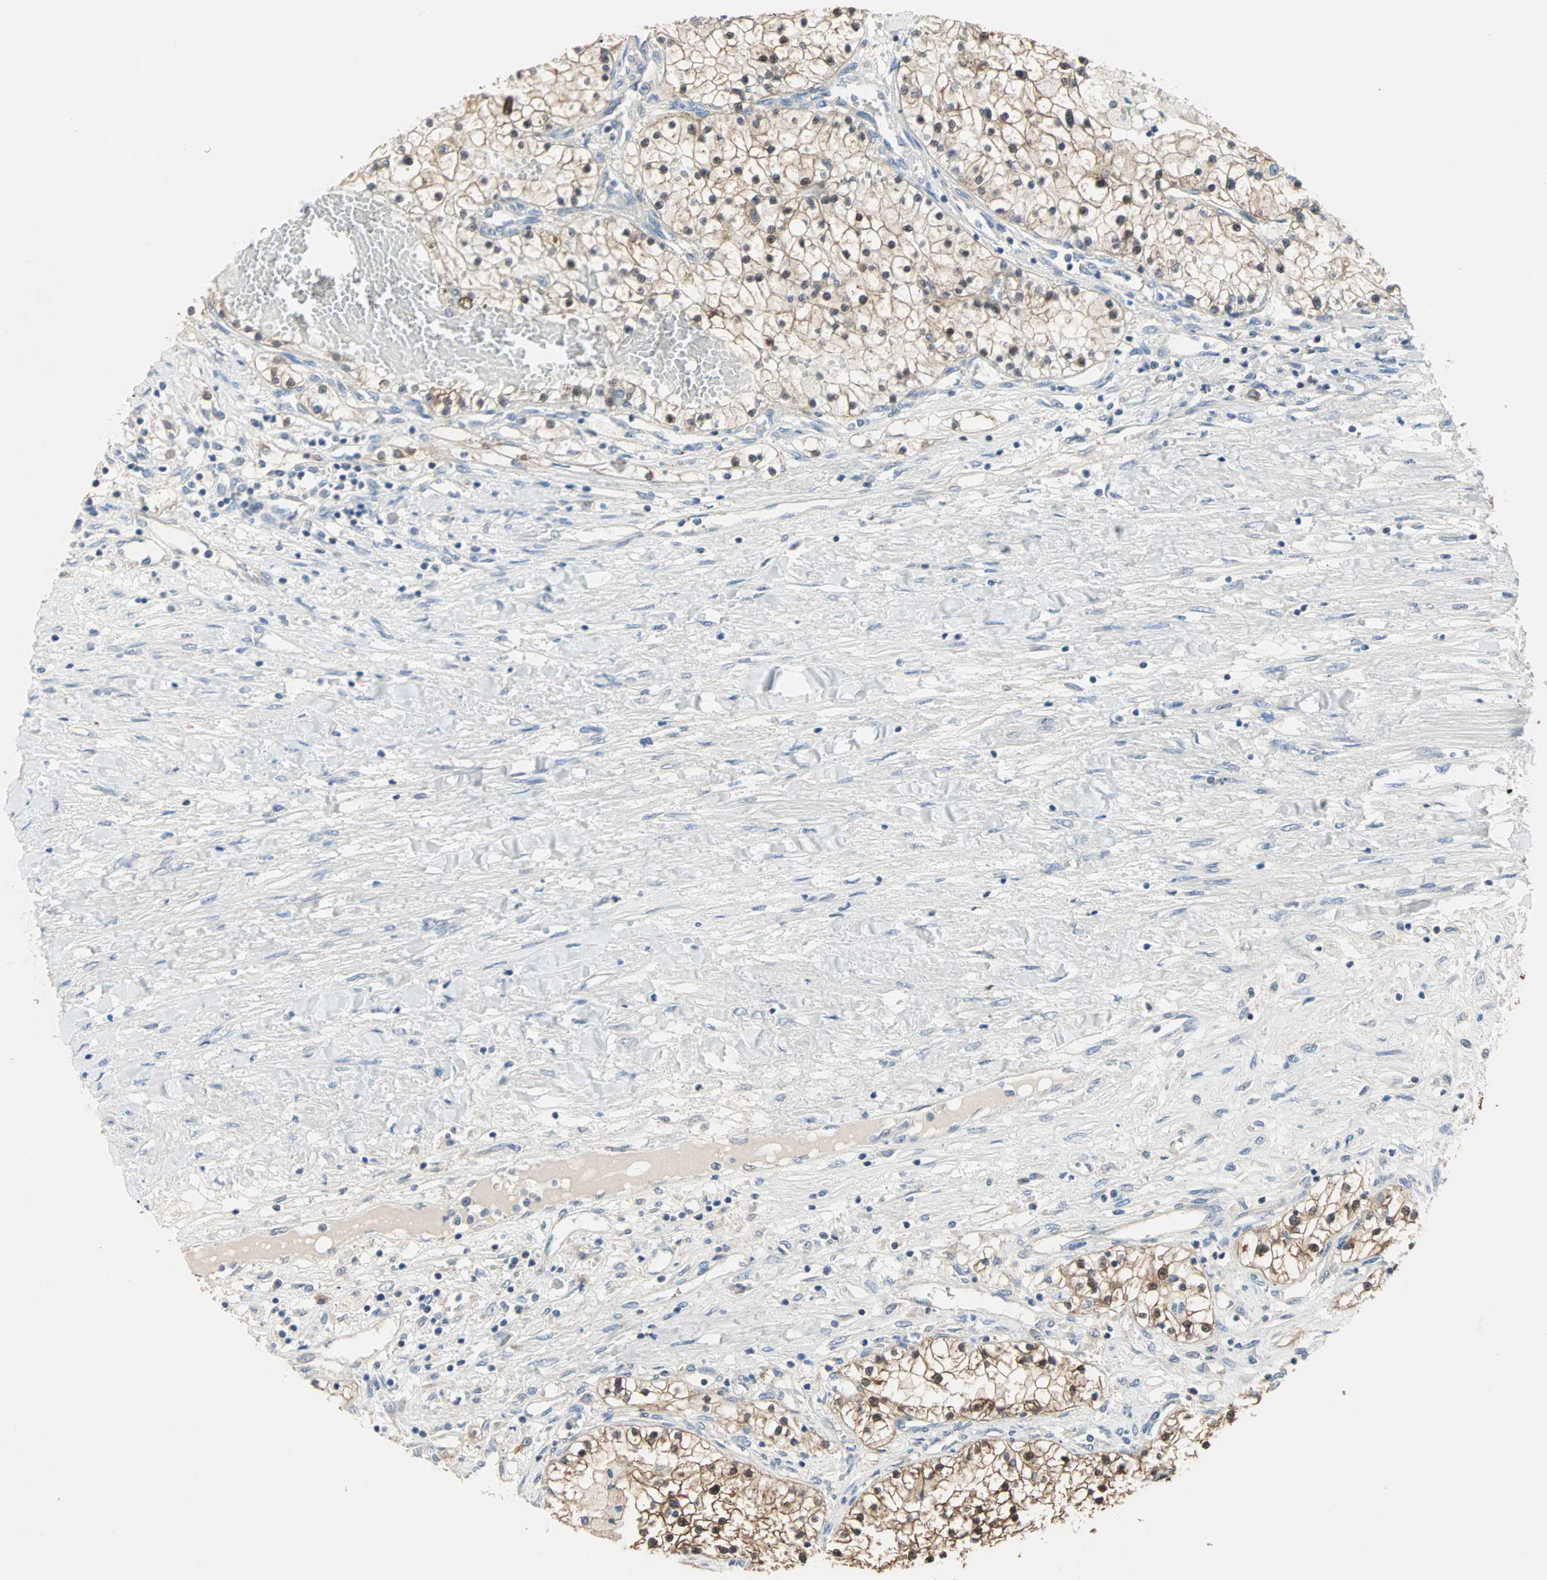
{"staining": {"intensity": "strong", "quantity": ">75%", "location": "cytoplasmic/membranous,nuclear"}, "tissue": "renal cancer", "cell_type": "Tumor cells", "image_type": "cancer", "snomed": [{"axis": "morphology", "description": "Adenocarcinoma, NOS"}, {"axis": "topography", "description": "Kidney"}], "caption": "Human renal cancer stained with a protein marker reveals strong staining in tumor cells.", "gene": "MPI", "patient": {"sex": "male", "age": 68}}